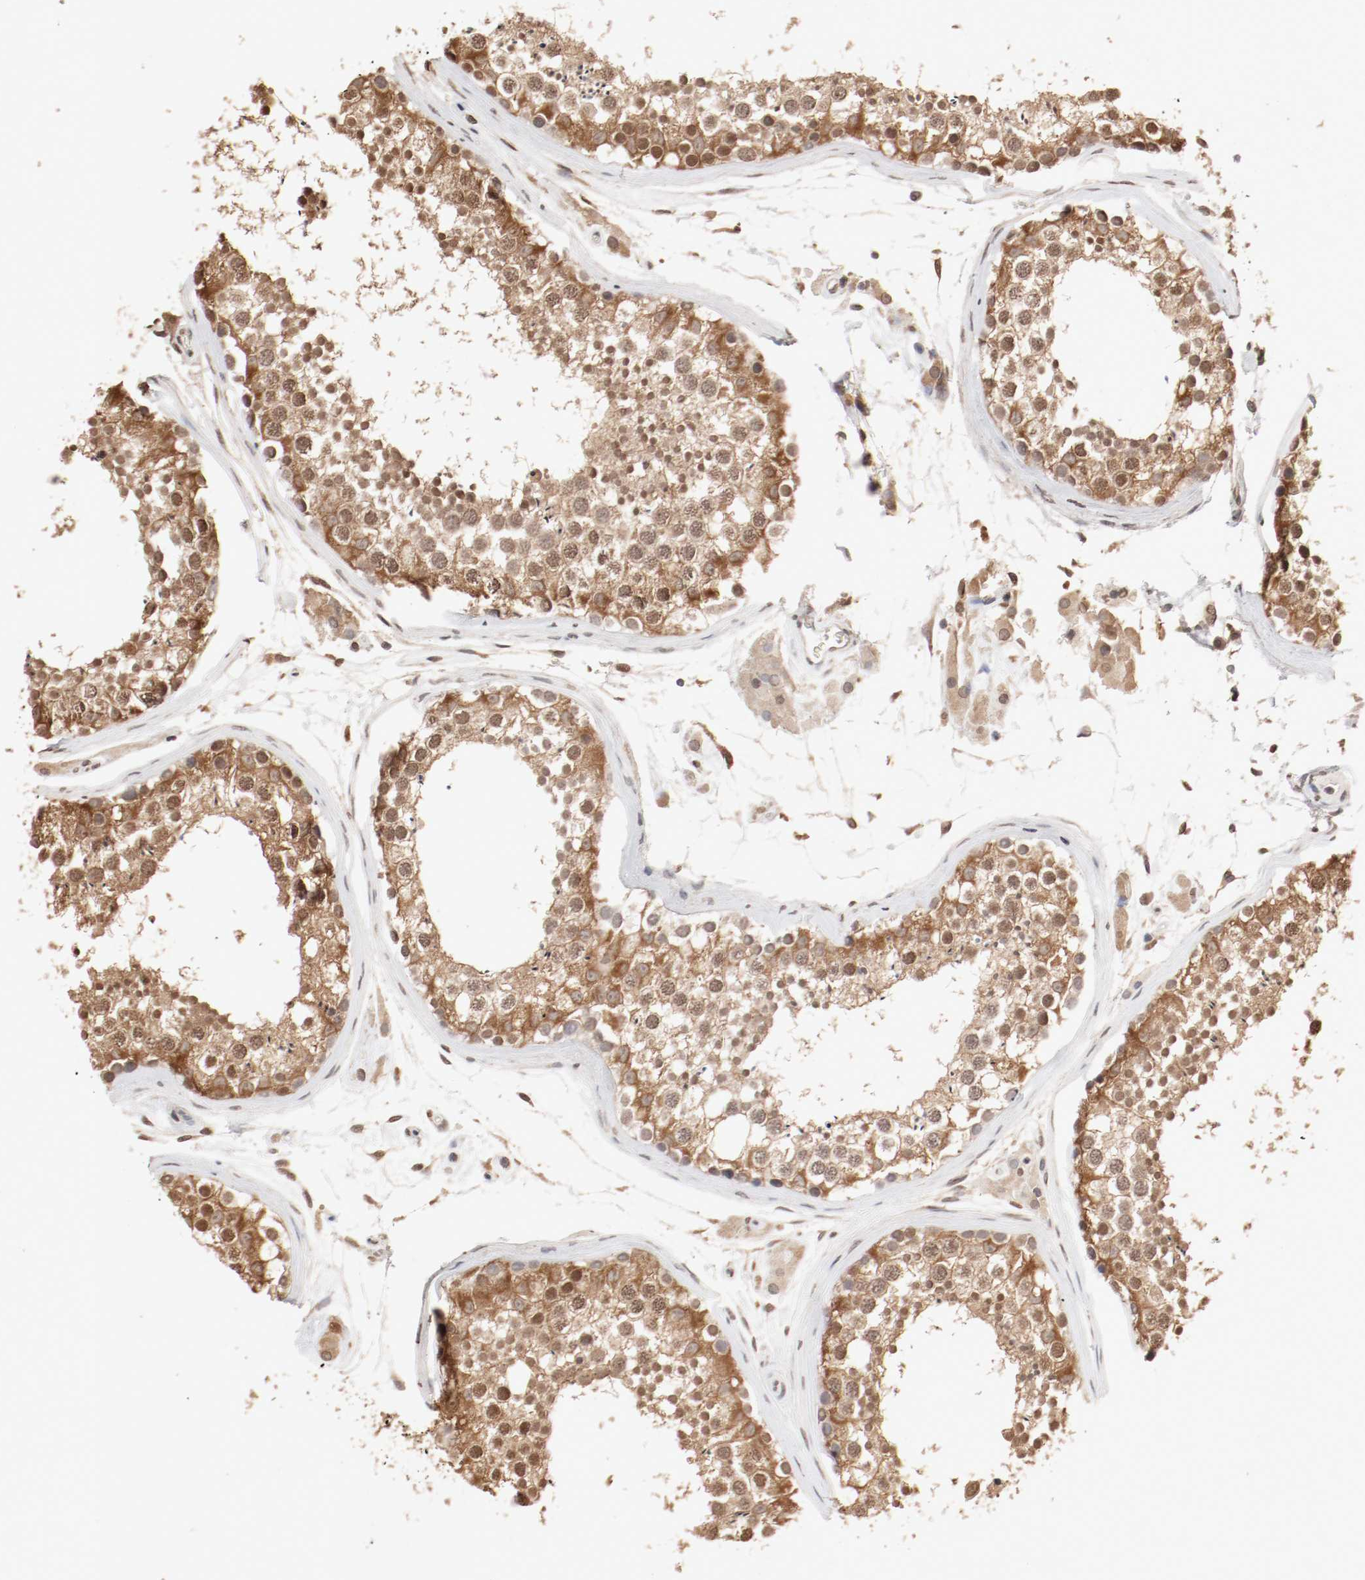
{"staining": {"intensity": "moderate", "quantity": ">75%", "location": "cytoplasmic/membranous,nuclear"}, "tissue": "testis", "cell_type": "Cells in seminiferous ducts", "image_type": "normal", "snomed": [{"axis": "morphology", "description": "Normal tissue, NOS"}, {"axis": "topography", "description": "Testis"}], "caption": "Protein expression analysis of unremarkable human testis reveals moderate cytoplasmic/membranous,nuclear positivity in about >75% of cells in seminiferous ducts. (Stains: DAB (3,3'-diaminobenzidine) in brown, nuclei in blue, Microscopy: brightfield microscopy at high magnification).", "gene": "WASL", "patient": {"sex": "male", "age": 46}}